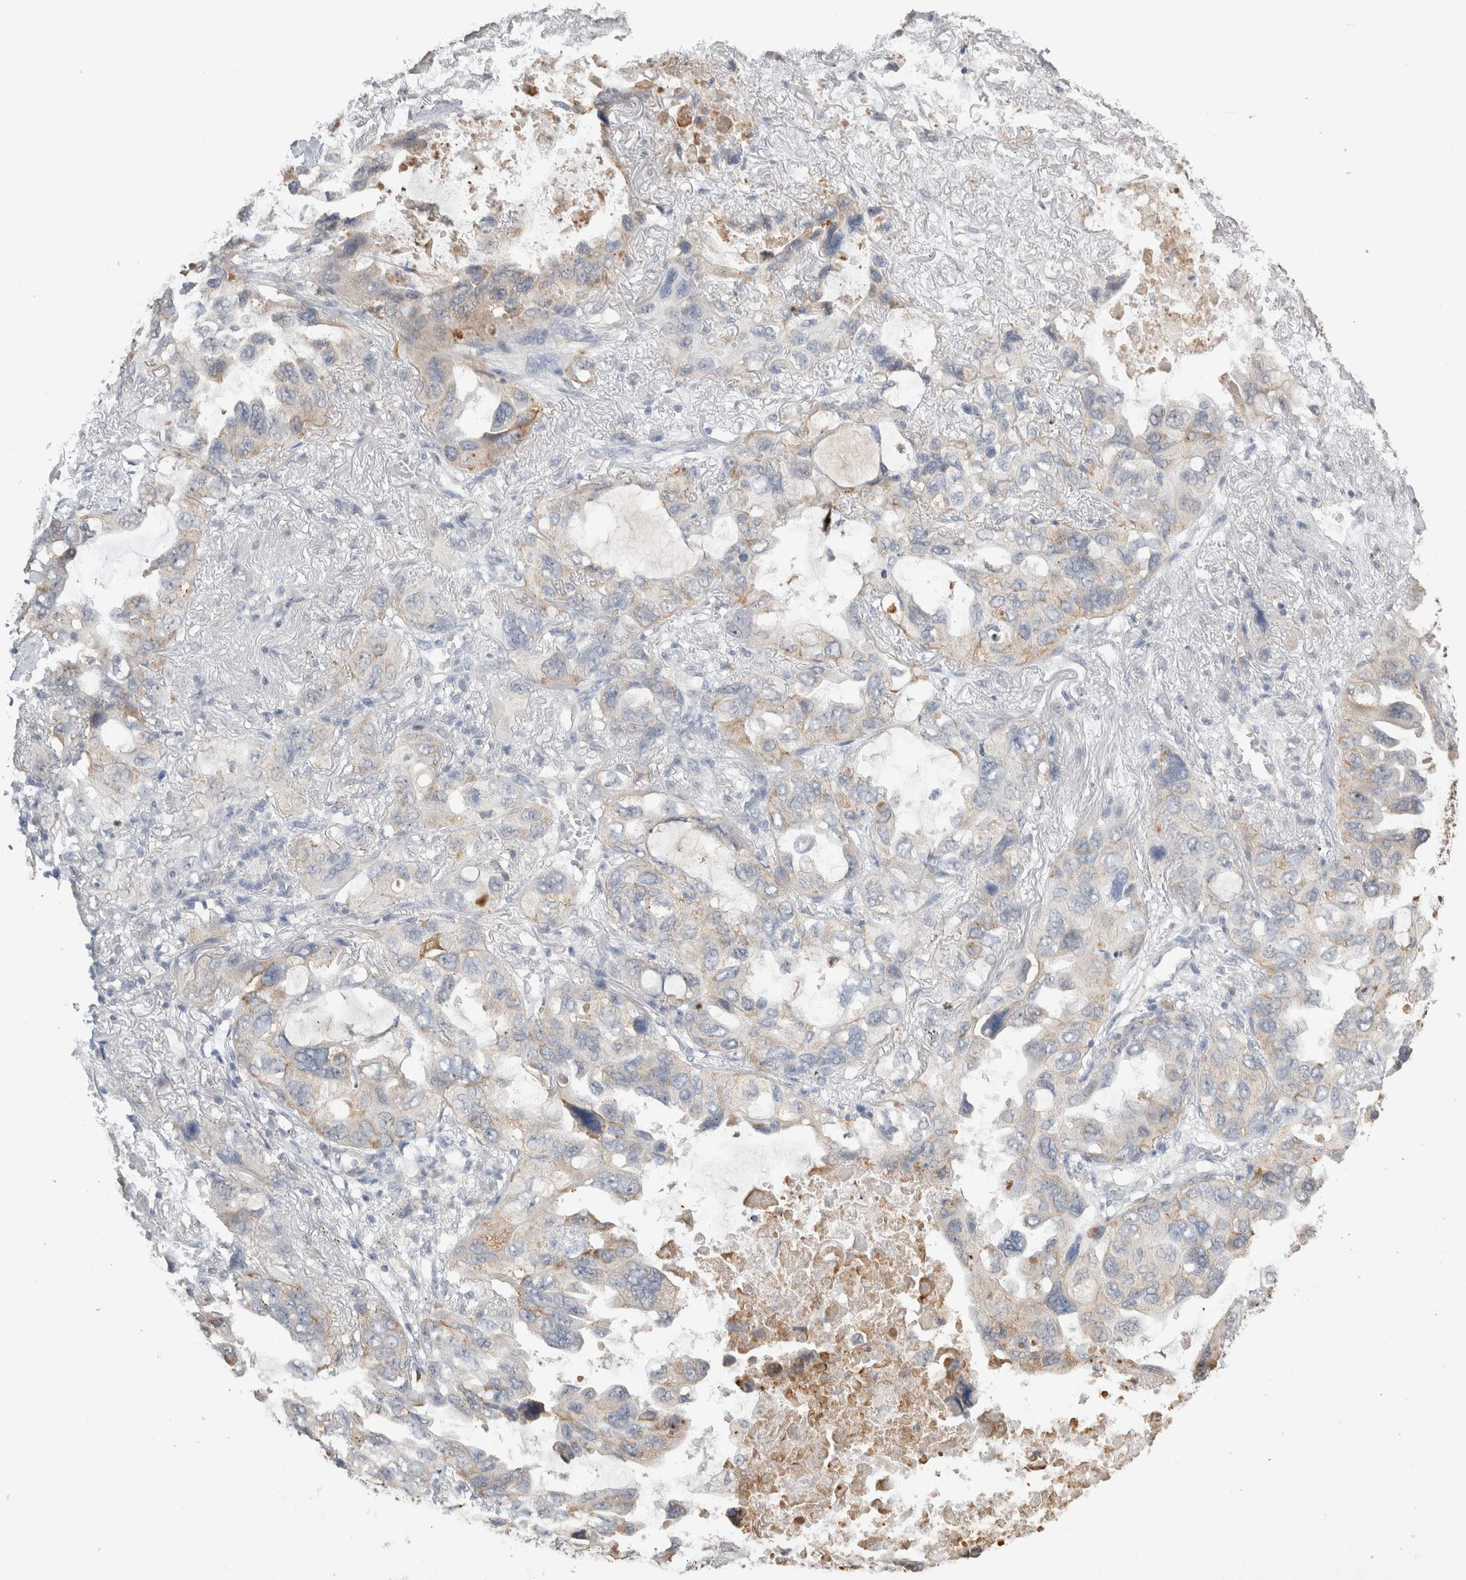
{"staining": {"intensity": "weak", "quantity": "<25%", "location": "cytoplasmic/membranous"}, "tissue": "lung cancer", "cell_type": "Tumor cells", "image_type": "cancer", "snomed": [{"axis": "morphology", "description": "Squamous cell carcinoma, NOS"}, {"axis": "topography", "description": "Lung"}], "caption": "The histopathology image reveals no staining of tumor cells in squamous cell carcinoma (lung).", "gene": "NAALADL2", "patient": {"sex": "female", "age": 73}}